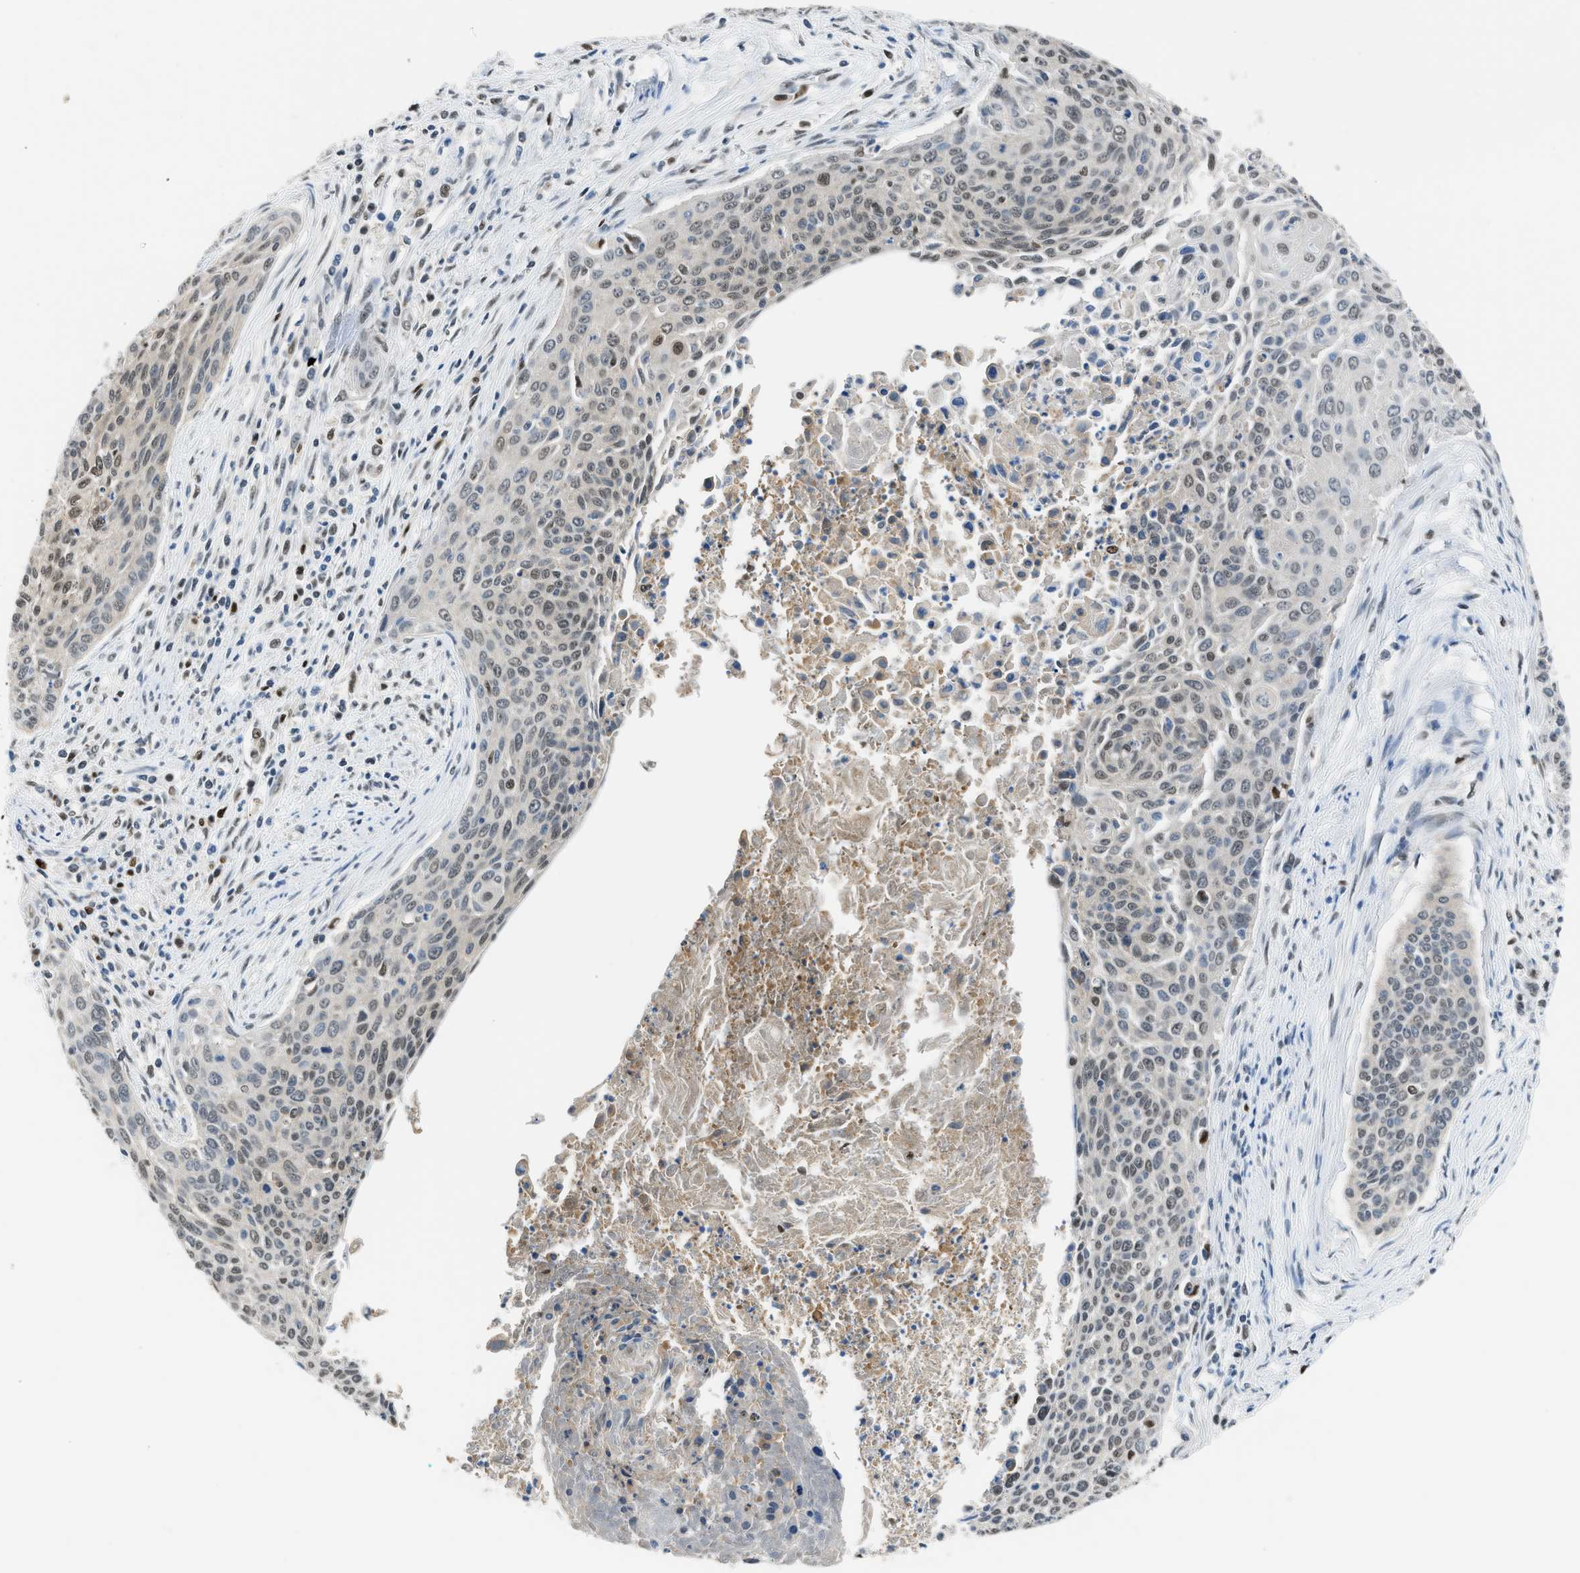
{"staining": {"intensity": "weak", "quantity": "<25%", "location": "nuclear"}, "tissue": "cervical cancer", "cell_type": "Tumor cells", "image_type": "cancer", "snomed": [{"axis": "morphology", "description": "Squamous cell carcinoma, NOS"}, {"axis": "topography", "description": "Cervix"}], "caption": "Tumor cells show no significant staining in cervical cancer.", "gene": "ALX1", "patient": {"sex": "female", "age": 55}}